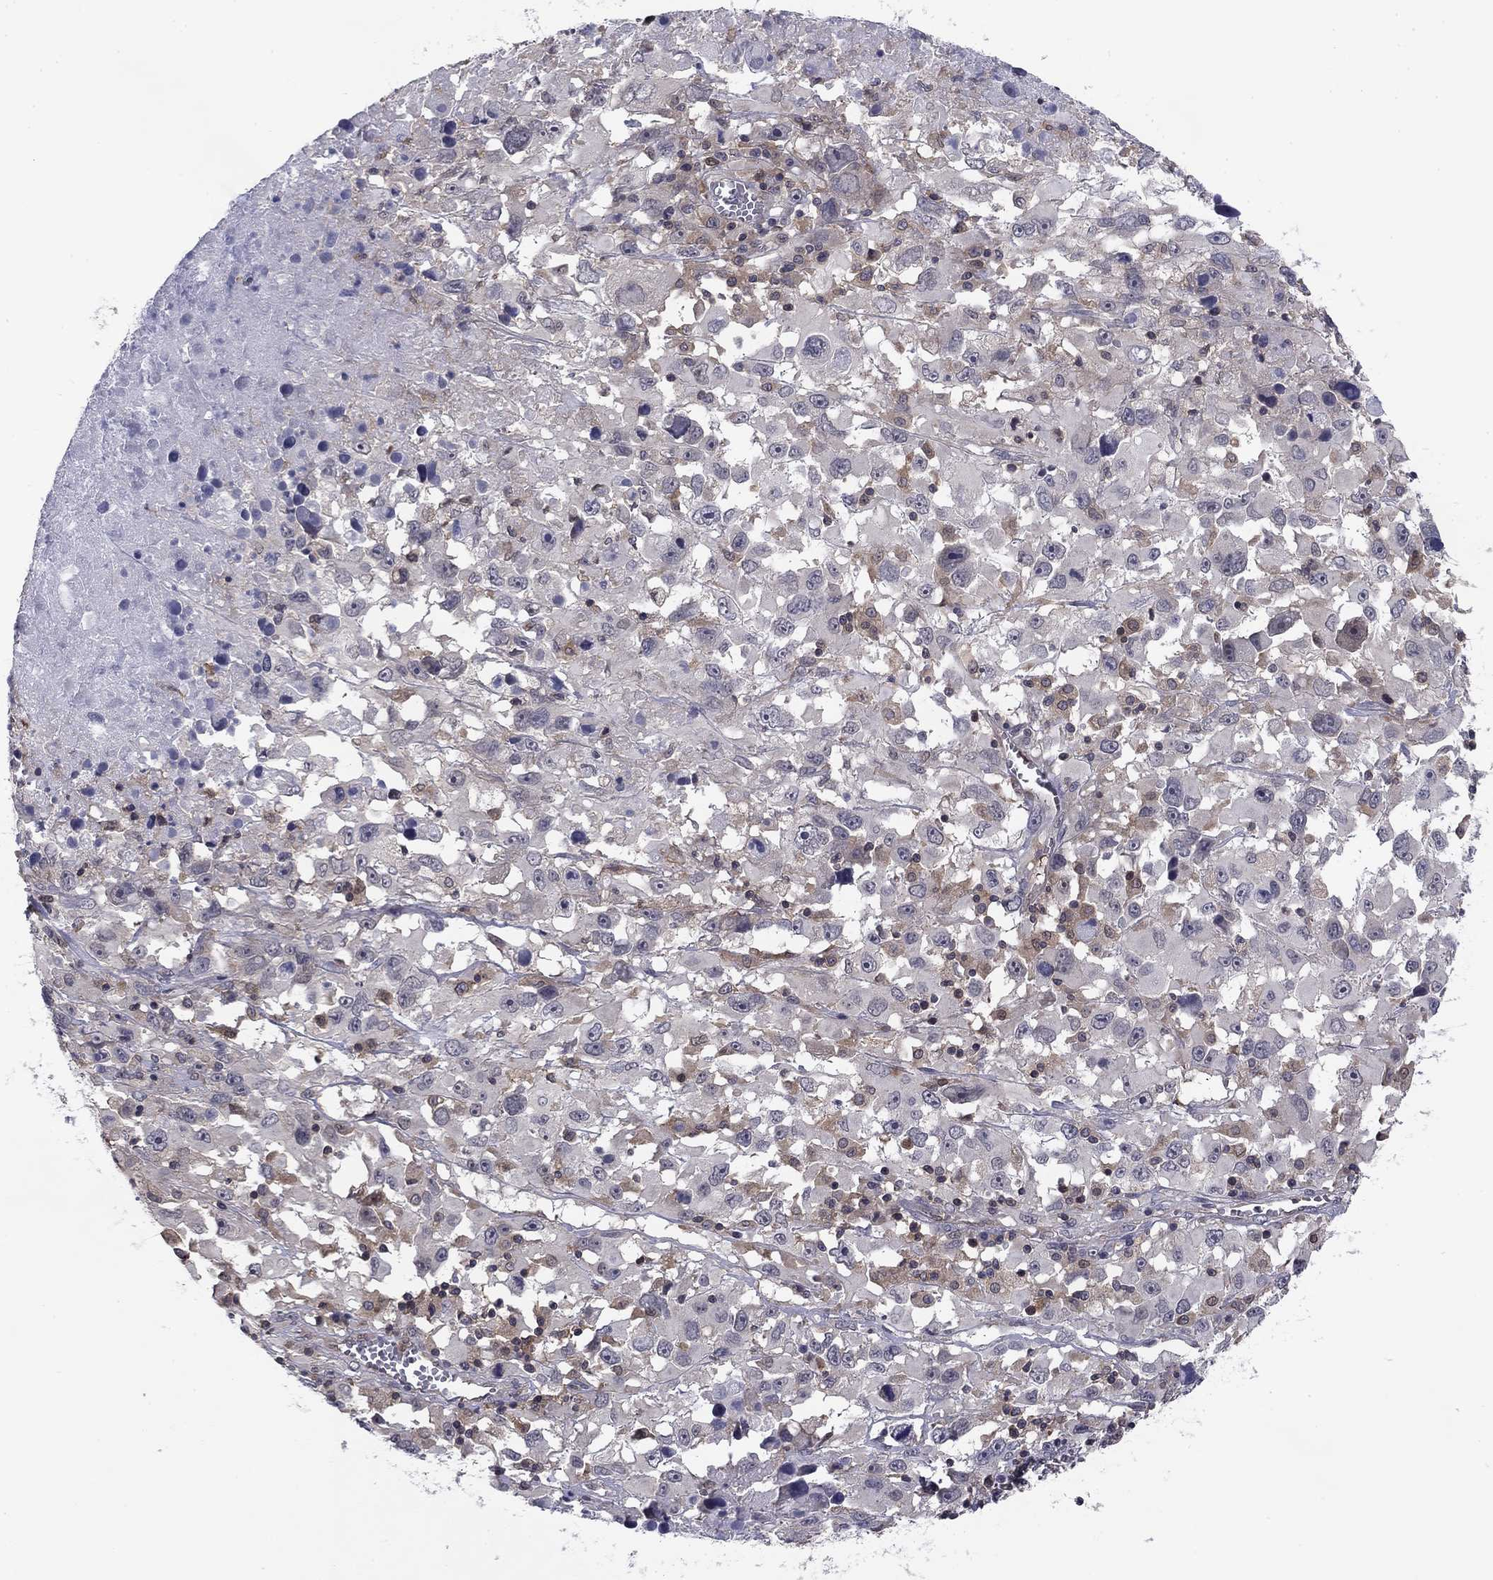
{"staining": {"intensity": "negative", "quantity": "none", "location": "none"}, "tissue": "melanoma", "cell_type": "Tumor cells", "image_type": "cancer", "snomed": [{"axis": "morphology", "description": "Malignant melanoma, Metastatic site"}, {"axis": "topography", "description": "Soft tissue"}], "caption": "Tumor cells show no significant protein positivity in melanoma.", "gene": "PLCB2", "patient": {"sex": "male", "age": 50}}